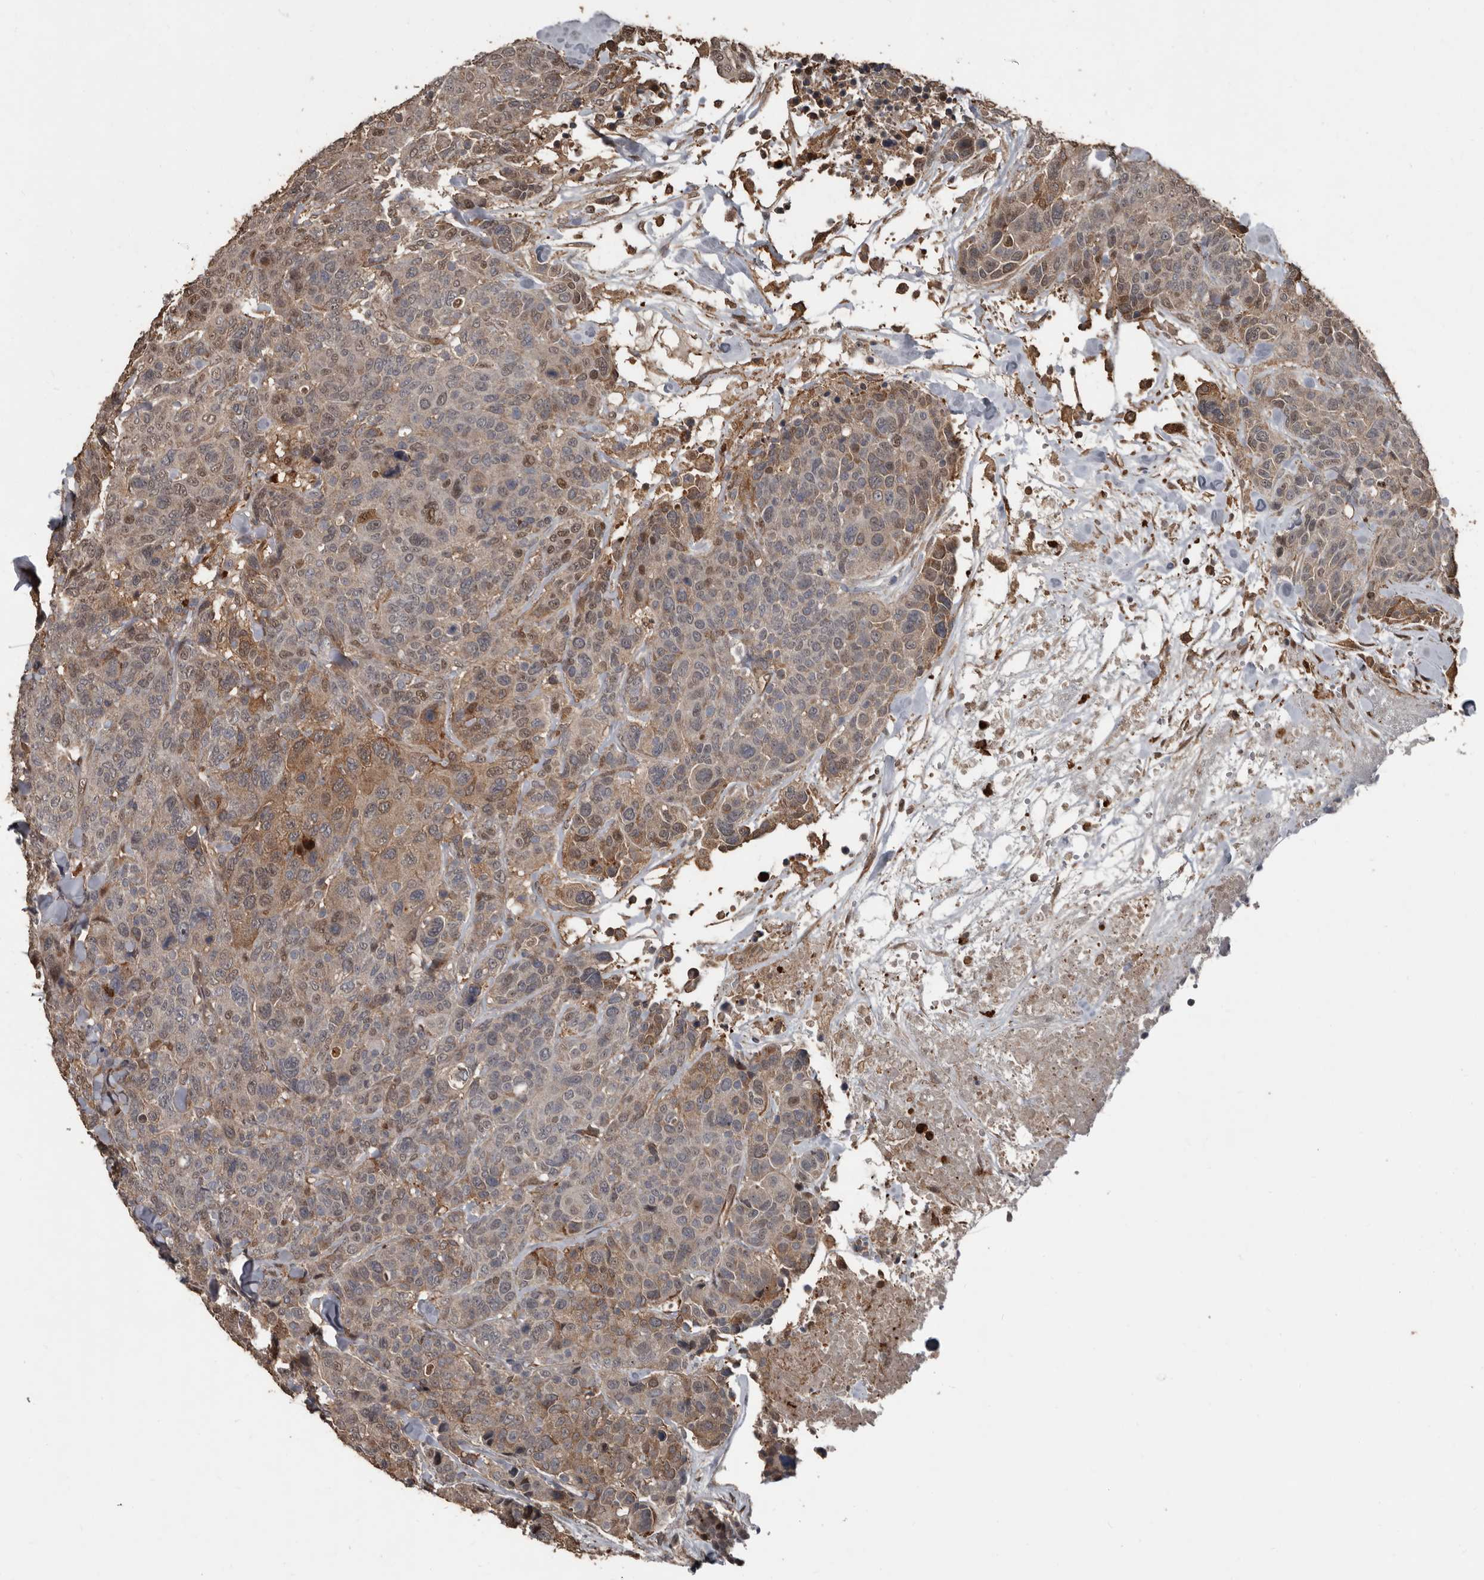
{"staining": {"intensity": "moderate", "quantity": "<25%", "location": "cytoplasmic/membranous,nuclear"}, "tissue": "breast cancer", "cell_type": "Tumor cells", "image_type": "cancer", "snomed": [{"axis": "morphology", "description": "Duct carcinoma"}, {"axis": "topography", "description": "Breast"}], "caption": "Immunohistochemical staining of breast intraductal carcinoma shows low levels of moderate cytoplasmic/membranous and nuclear protein positivity in about <25% of tumor cells.", "gene": "FSBP", "patient": {"sex": "female", "age": 37}}